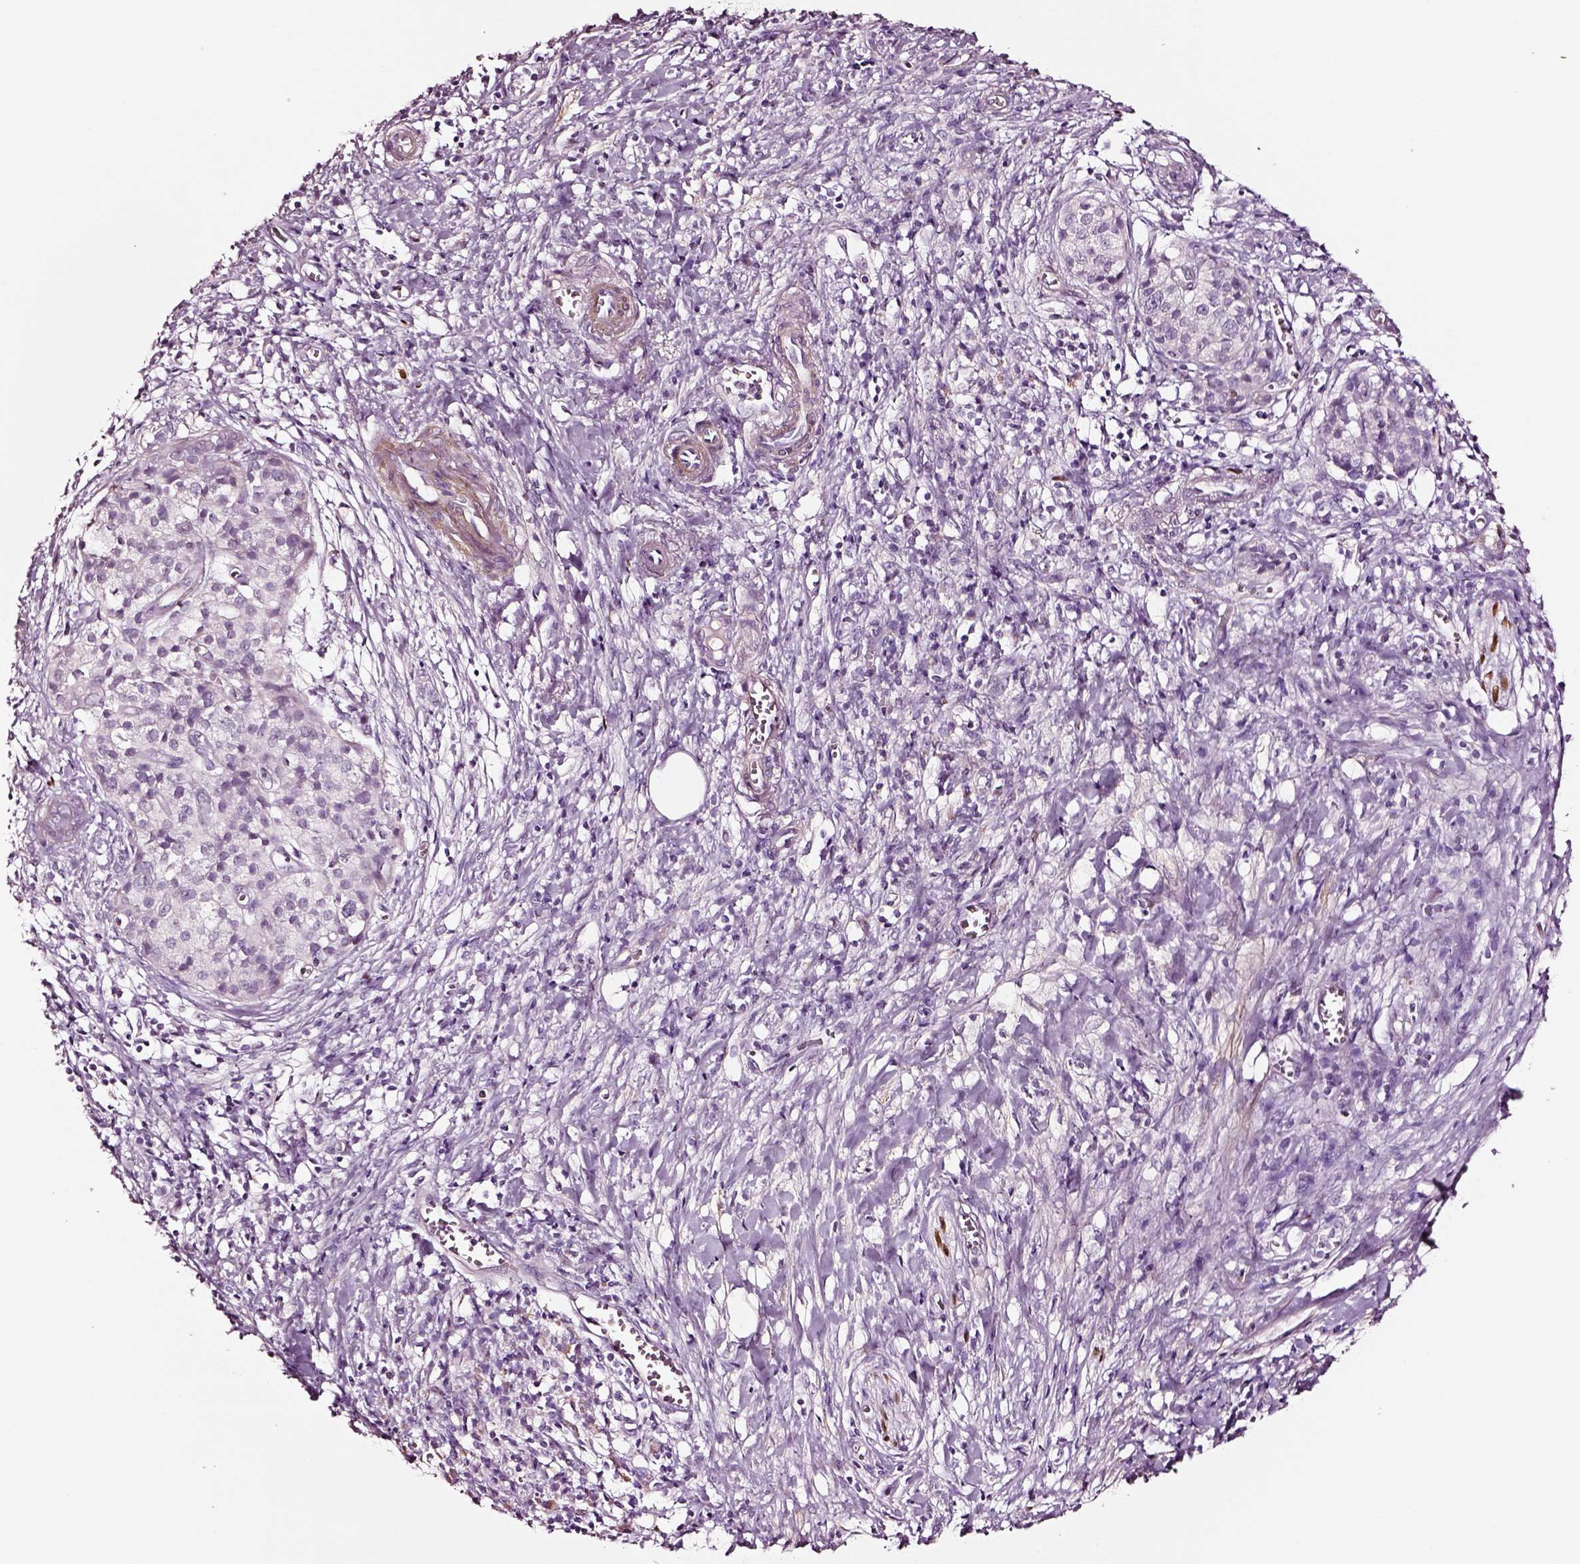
{"staining": {"intensity": "negative", "quantity": "none", "location": "none"}, "tissue": "pancreatic cancer", "cell_type": "Tumor cells", "image_type": "cancer", "snomed": [{"axis": "morphology", "description": "Adenocarcinoma, NOS"}, {"axis": "topography", "description": "Pancreas"}], "caption": "Pancreatic adenocarcinoma was stained to show a protein in brown. There is no significant staining in tumor cells. Nuclei are stained in blue.", "gene": "SOX10", "patient": {"sex": "male", "age": 61}}